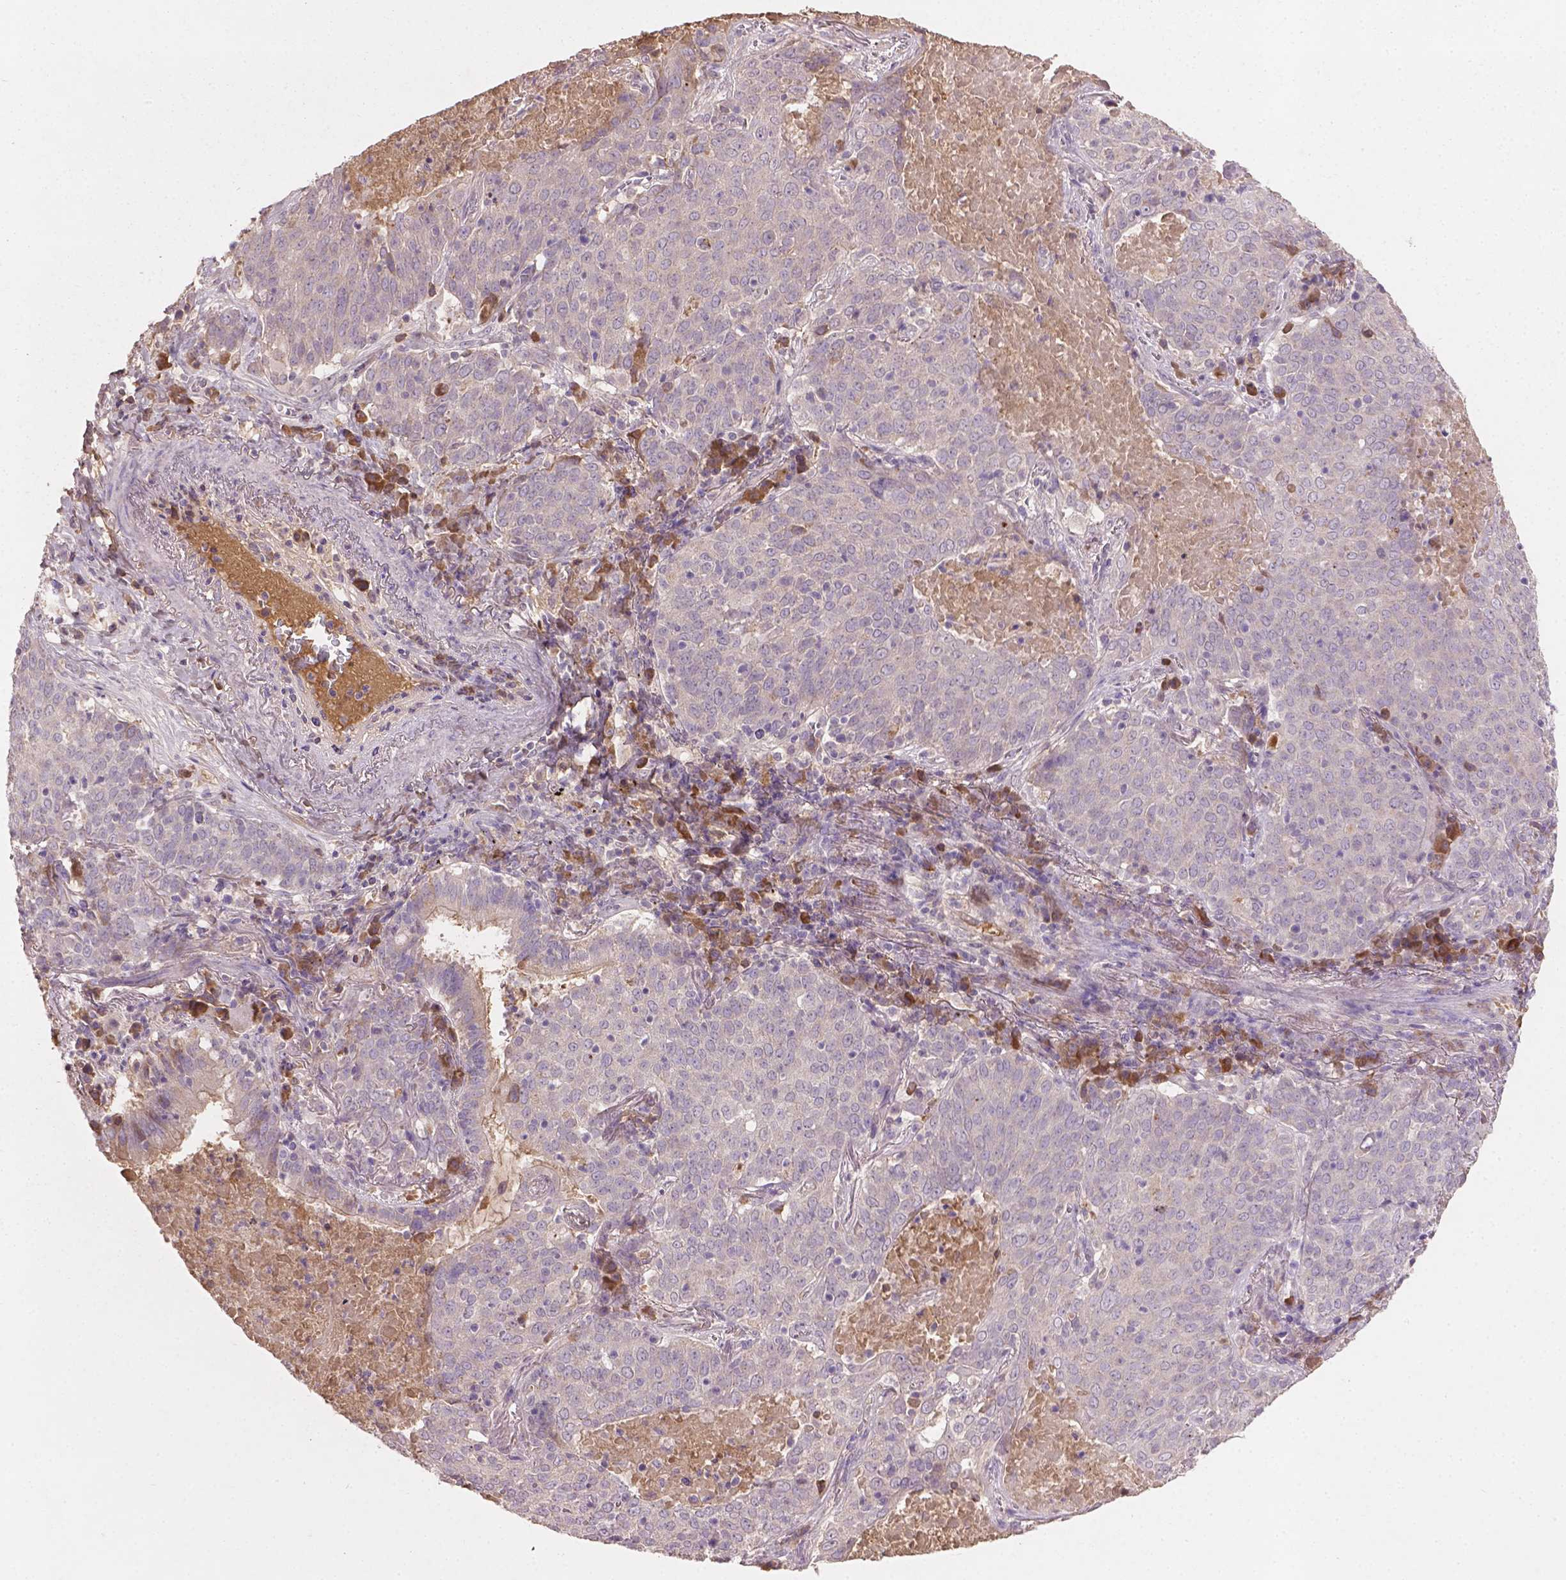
{"staining": {"intensity": "negative", "quantity": "none", "location": "none"}, "tissue": "lung cancer", "cell_type": "Tumor cells", "image_type": "cancer", "snomed": [{"axis": "morphology", "description": "Squamous cell carcinoma, NOS"}, {"axis": "topography", "description": "Lung"}], "caption": "This image is of squamous cell carcinoma (lung) stained with immunohistochemistry to label a protein in brown with the nuclei are counter-stained blue. There is no expression in tumor cells.", "gene": "SOX17", "patient": {"sex": "male", "age": 82}}